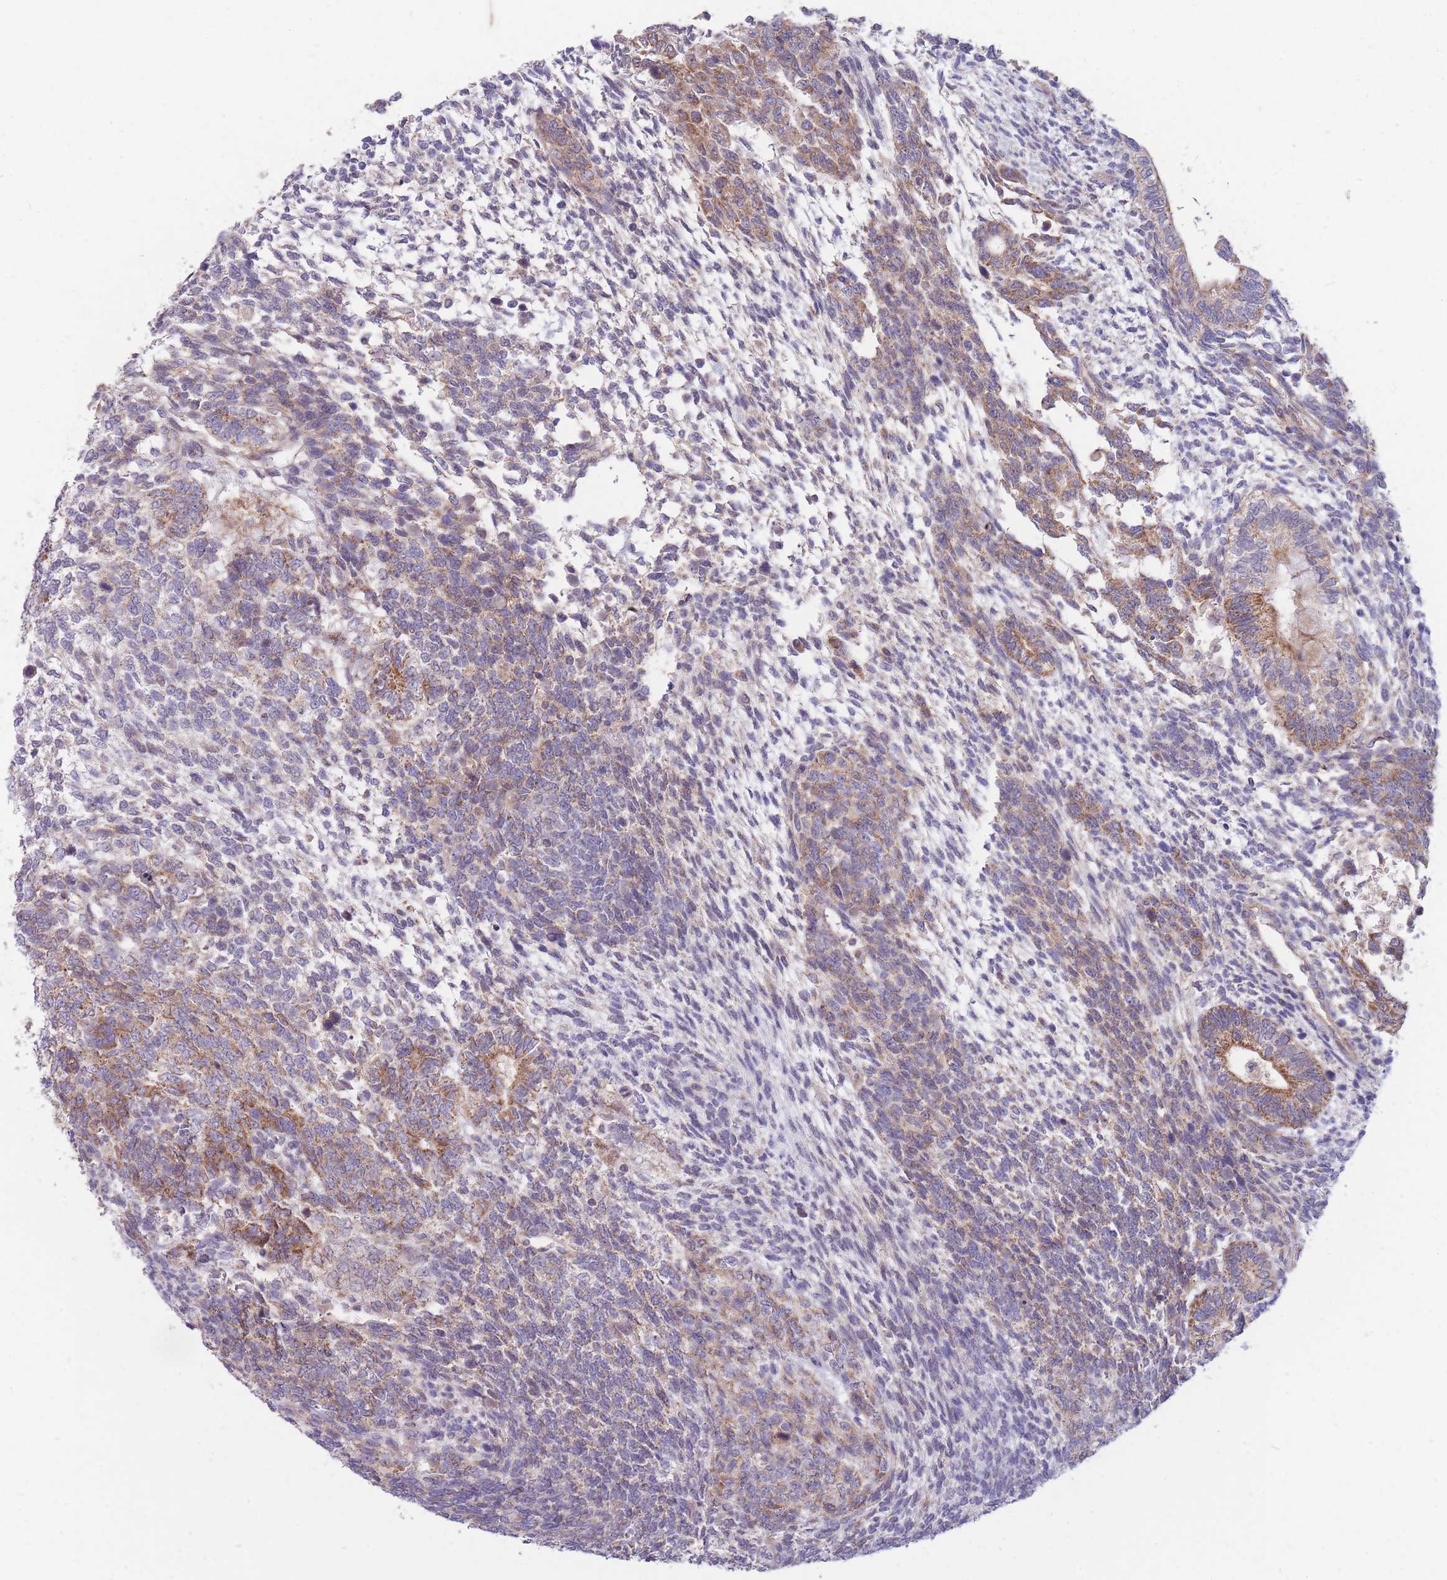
{"staining": {"intensity": "weak", "quantity": ">75%", "location": "cytoplasmic/membranous"}, "tissue": "testis cancer", "cell_type": "Tumor cells", "image_type": "cancer", "snomed": [{"axis": "morphology", "description": "Carcinoma, Embryonal, NOS"}, {"axis": "topography", "description": "Testis"}], "caption": "Immunohistochemical staining of human embryonal carcinoma (testis) exhibits low levels of weak cytoplasmic/membranous expression in approximately >75% of tumor cells. (DAB IHC with brightfield microscopy, high magnification).", "gene": "MRPS9", "patient": {"sex": "male", "age": 23}}